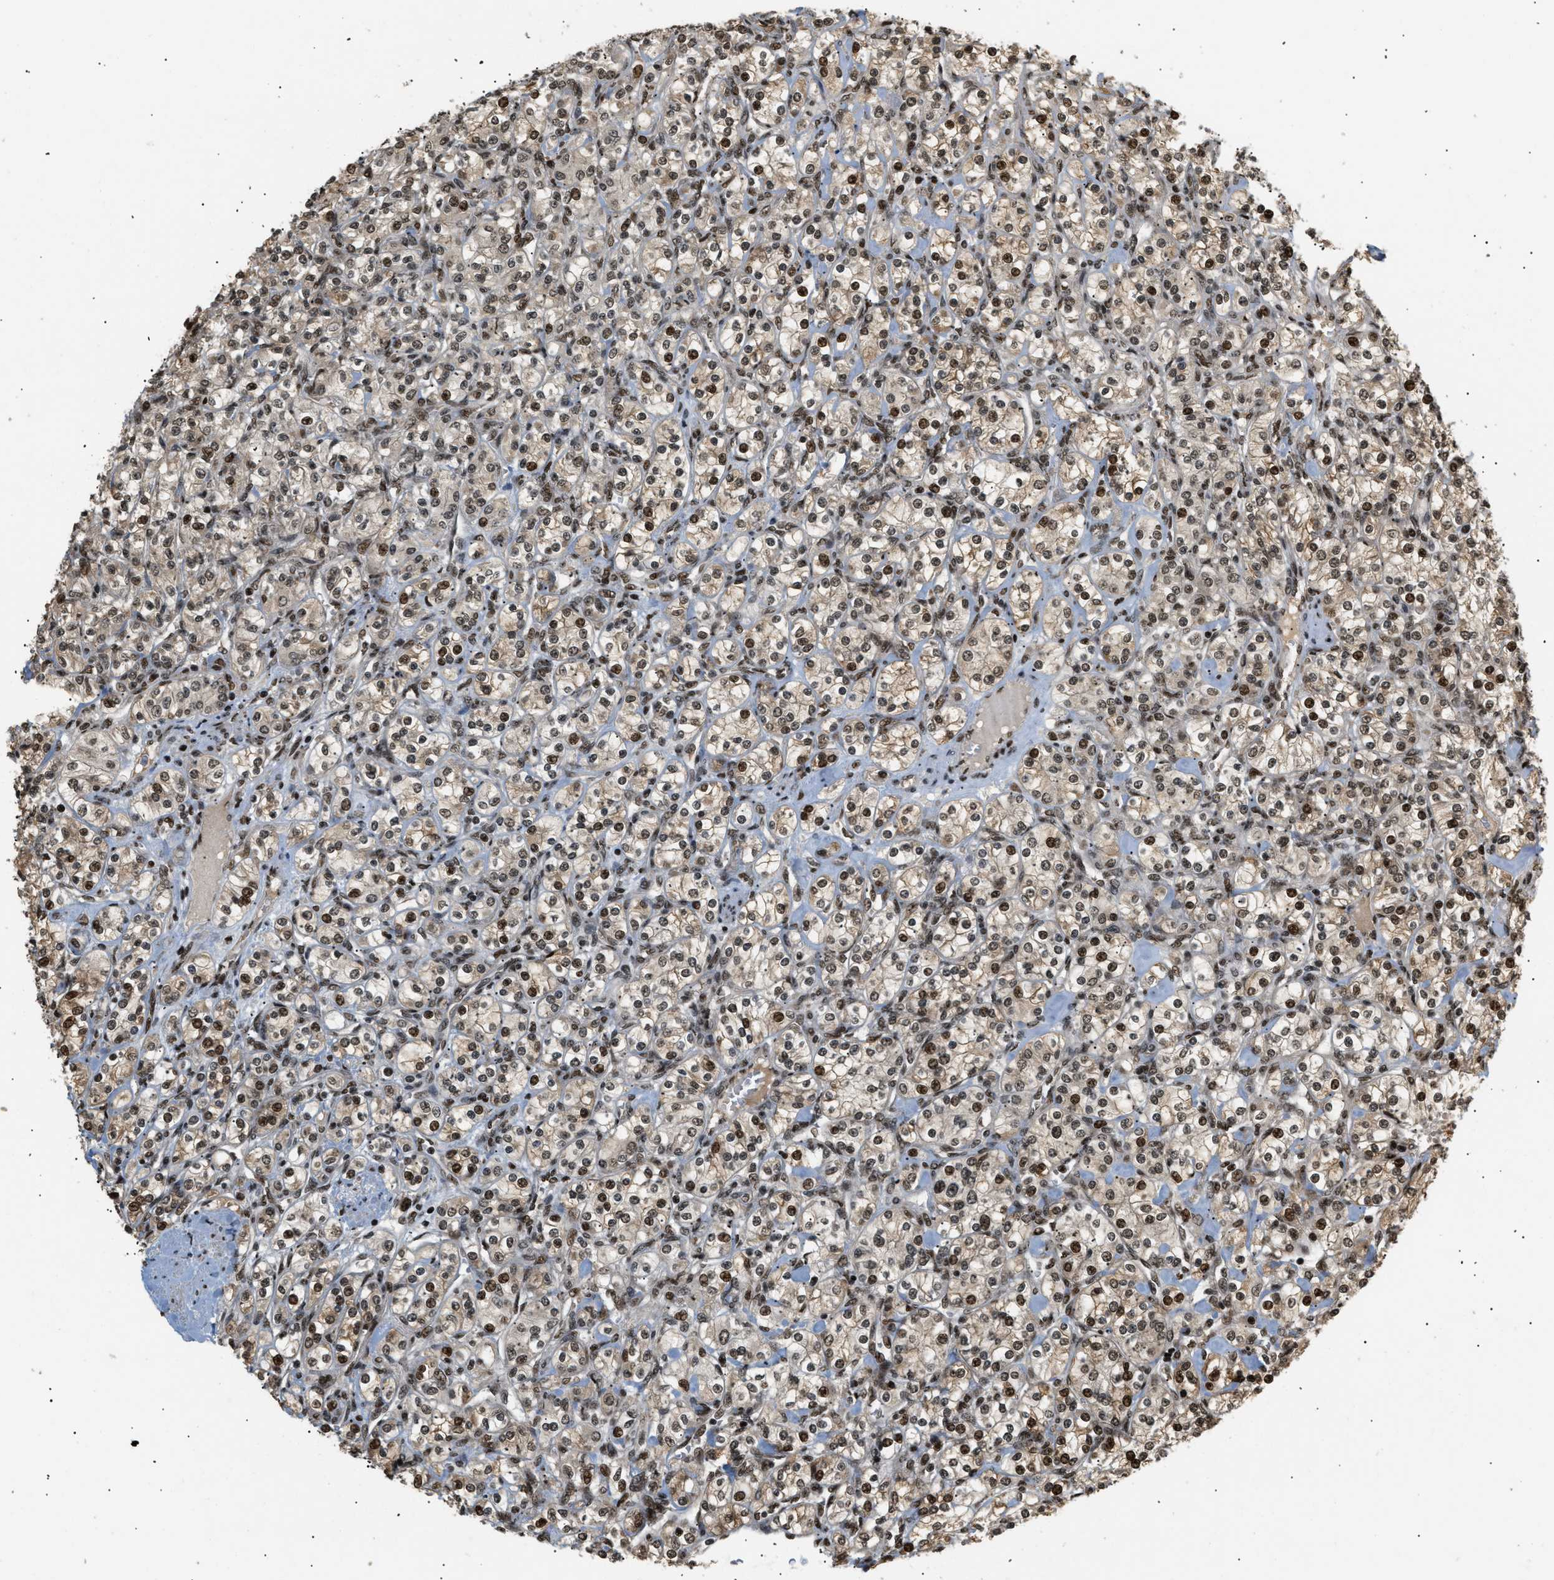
{"staining": {"intensity": "strong", "quantity": ">75%", "location": "cytoplasmic/membranous,nuclear"}, "tissue": "renal cancer", "cell_type": "Tumor cells", "image_type": "cancer", "snomed": [{"axis": "morphology", "description": "Adenocarcinoma, NOS"}, {"axis": "topography", "description": "Kidney"}], "caption": "Brown immunohistochemical staining in renal cancer (adenocarcinoma) exhibits strong cytoplasmic/membranous and nuclear staining in approximately >75% of tumor cells. (IHC, brightfield microscopy, high magnification).", "gene": "RBM5", "patient": {"sex": "male", "age": 77}}